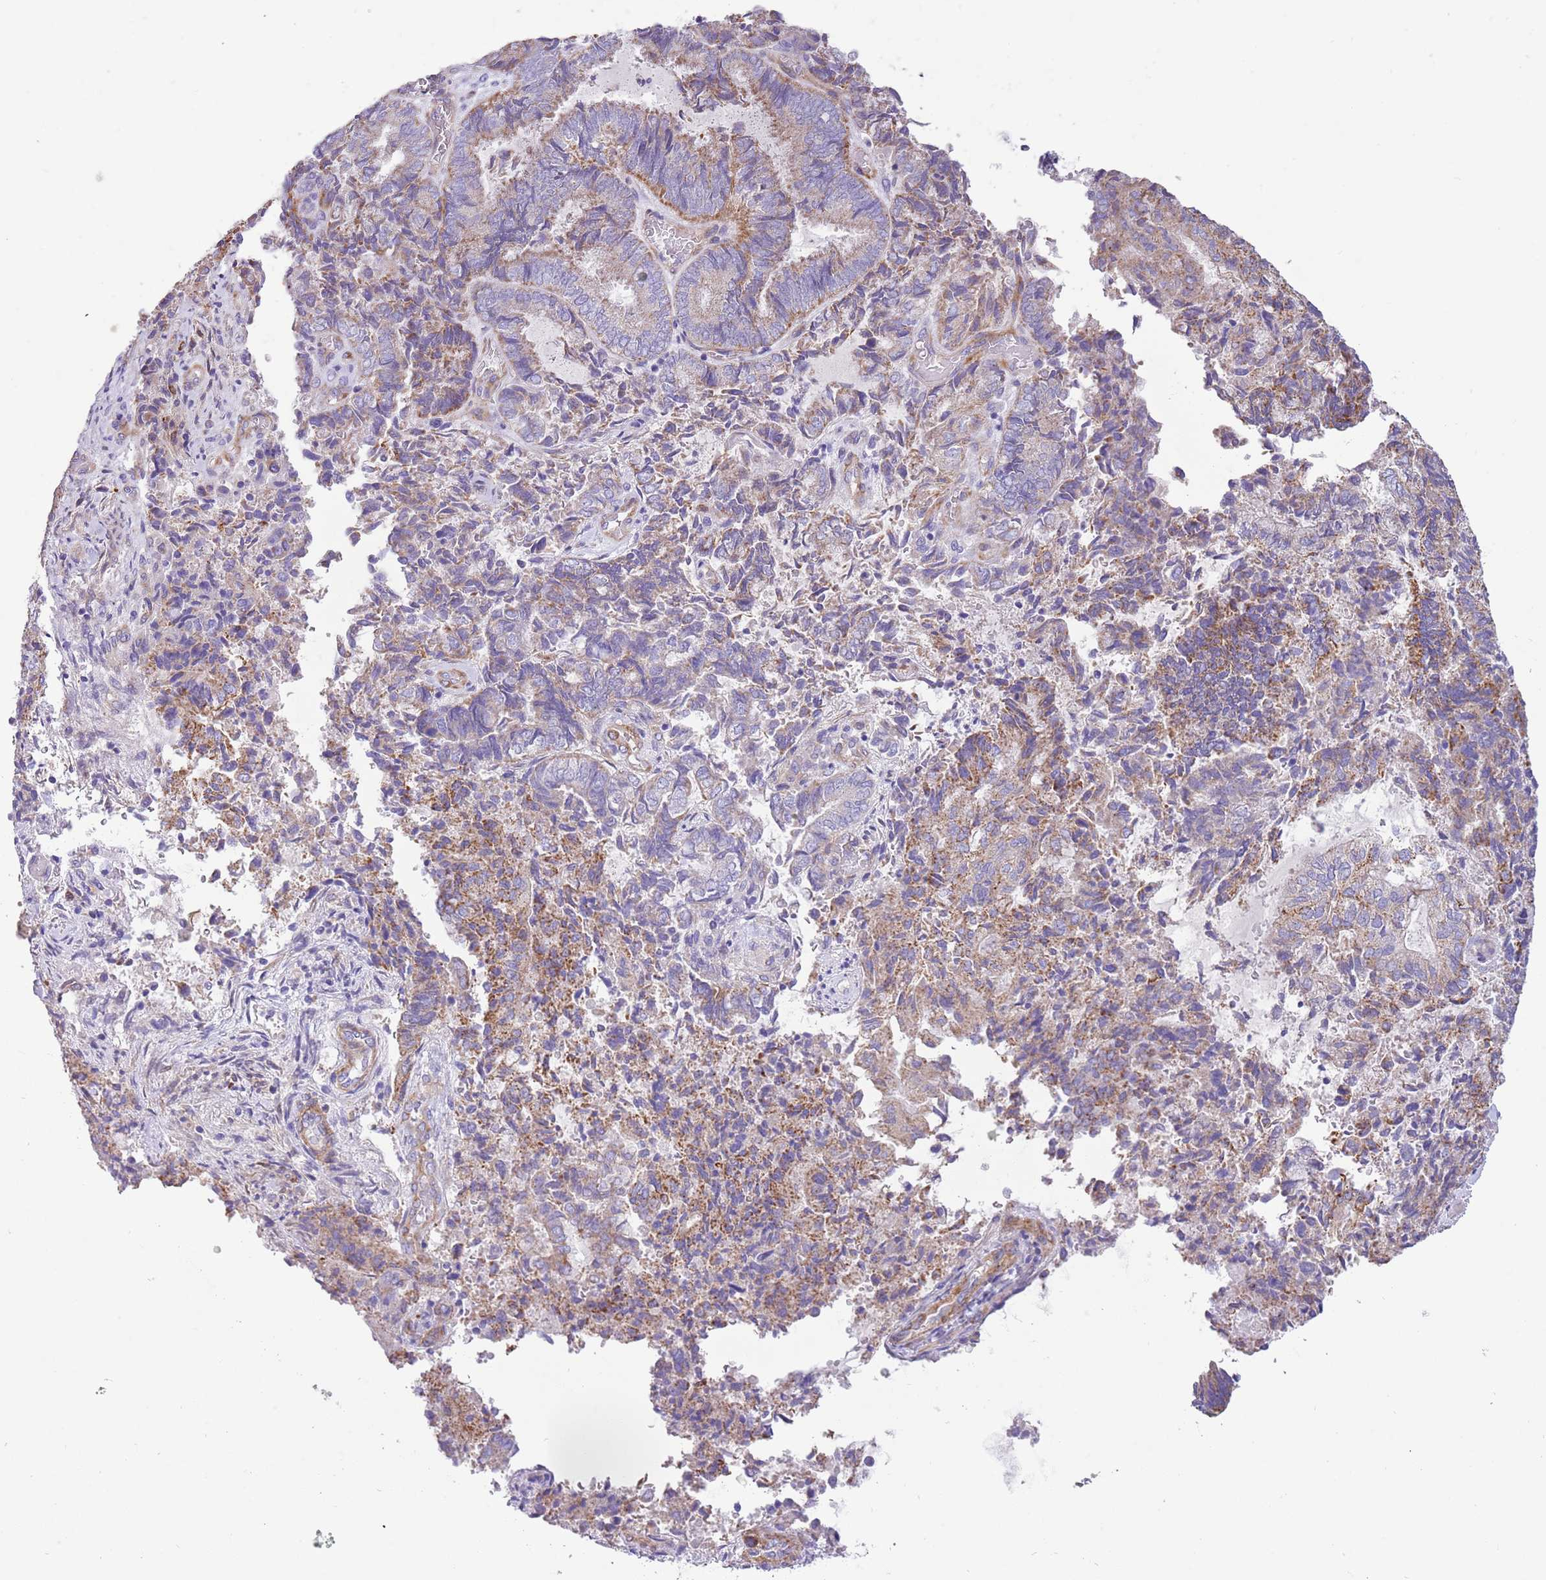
{"staining": {"intensity": "moderate", "quantity": "<25%", "location": "cytoplasmic/membranous"}, "tissue": "endometrial cancer", "cell_type": "Tumor cells", "image_type": "cancer", "snomed": [{"axis": "morphology", "description": "Adenocarcinoma, NOS"}, {"axis": "topography", "description": "Endometrium"}], "caption": "Immunohistochemistry photomicrograph of adenocarcinoma (endometrial) stained for a protein (brown), which exhibits low levels of moderate cytoplasmic/membranous expression in about <25% of tumor cells.", "gene": "SERINC3", "patient": {"sex": "female", "age": 80}}